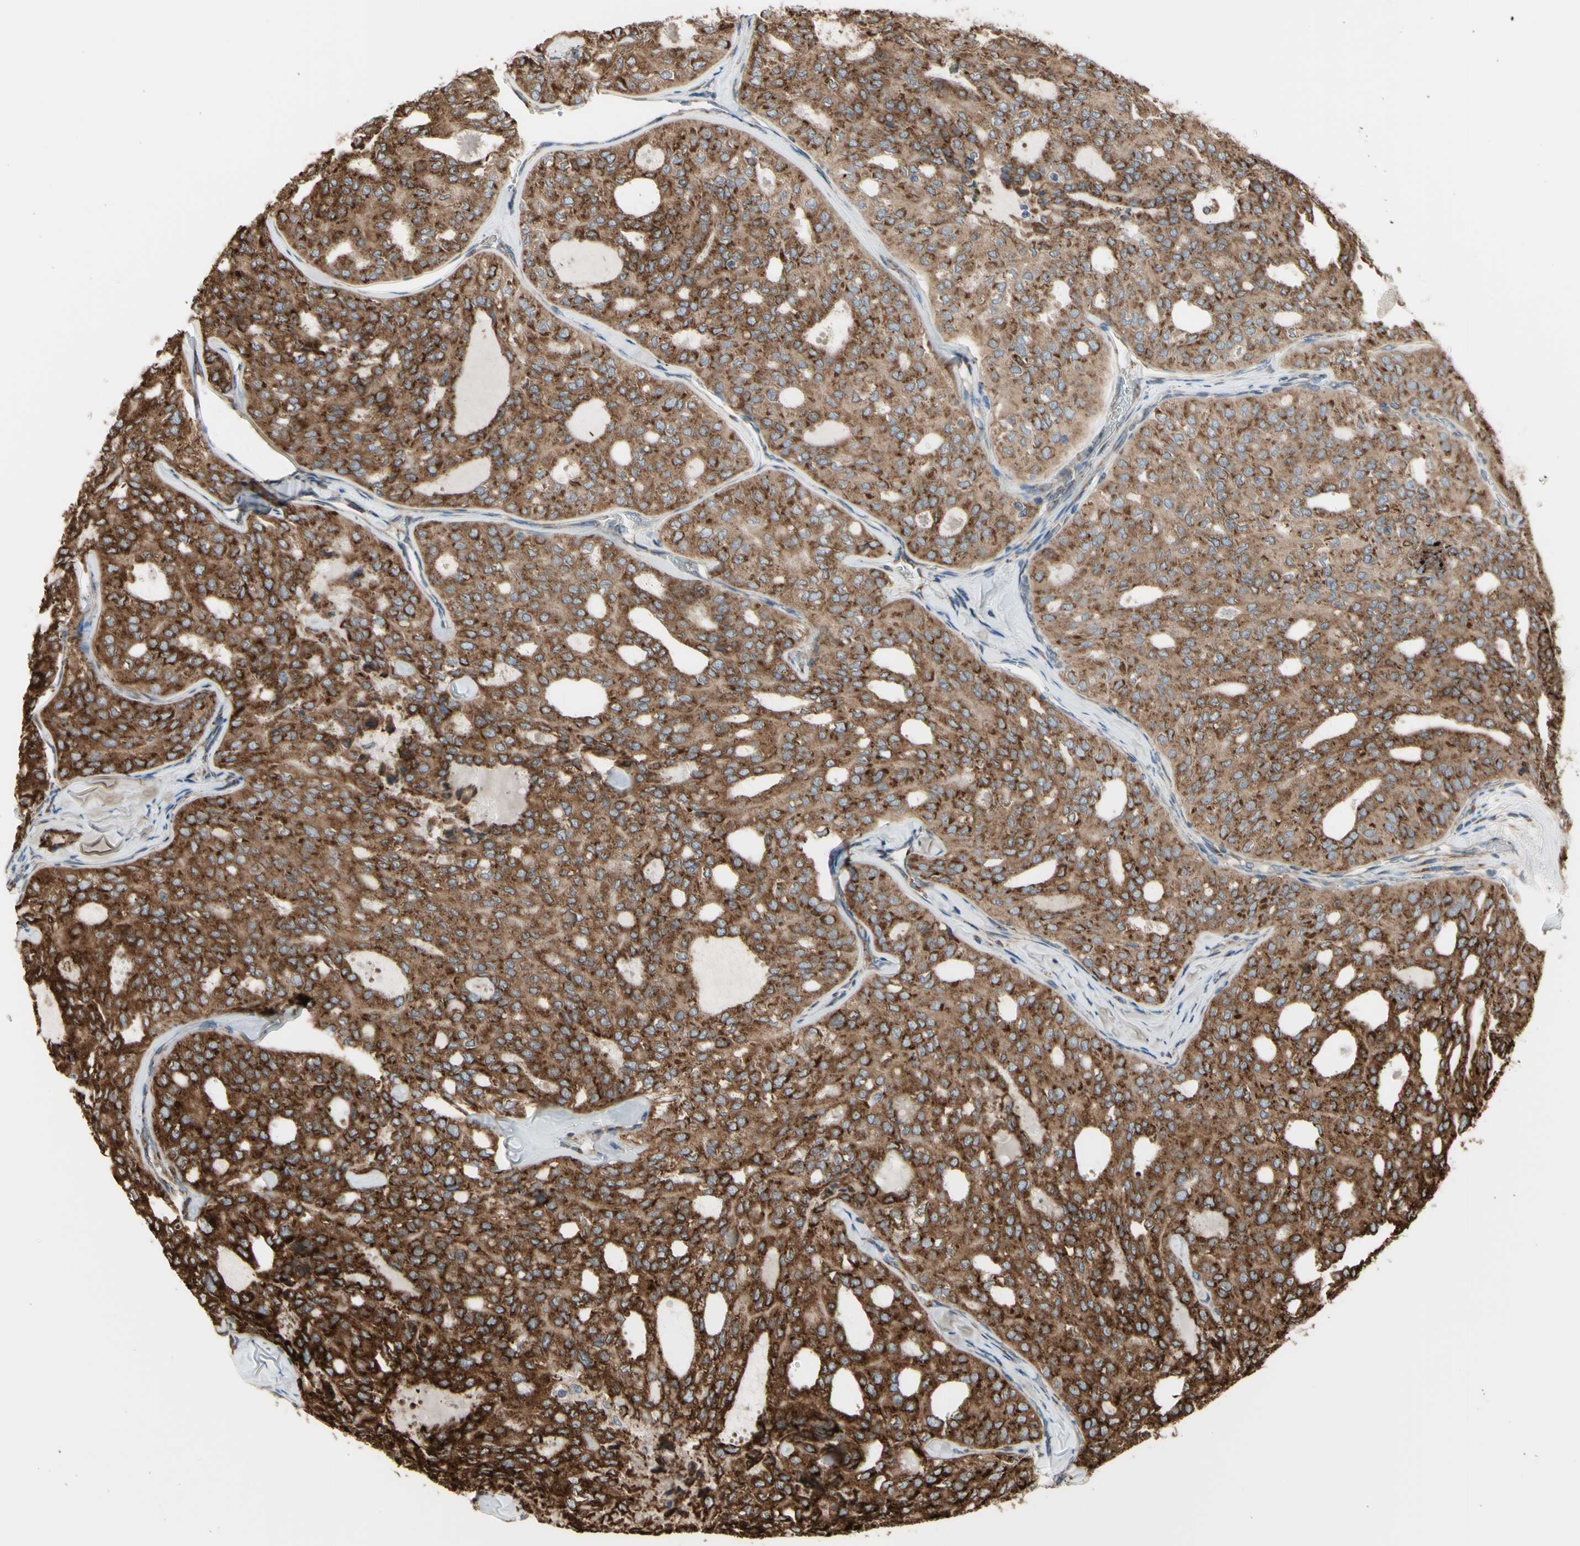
{"staining": {"intensity": "strong", "quantity": ">75%", "location": "cytoplasmic/membranous"}, "tissue": "thyroid cancer", "cell_type": "Tumor cells", "image_type": "cancer", "snomed": [{"axis": "morphology", "description": "Follicular adenoma carcinoma, NOS"}, {"axis": "topography", "description": "Thyroid gland"}], "caption": "The immunohistochemical stain labels strong cytoplasmic/membranous positivity in tumor cells of thyroid cancer tissue.", "gene": "SLC39A9", "patient": {"sex": "male", "age": 75}}